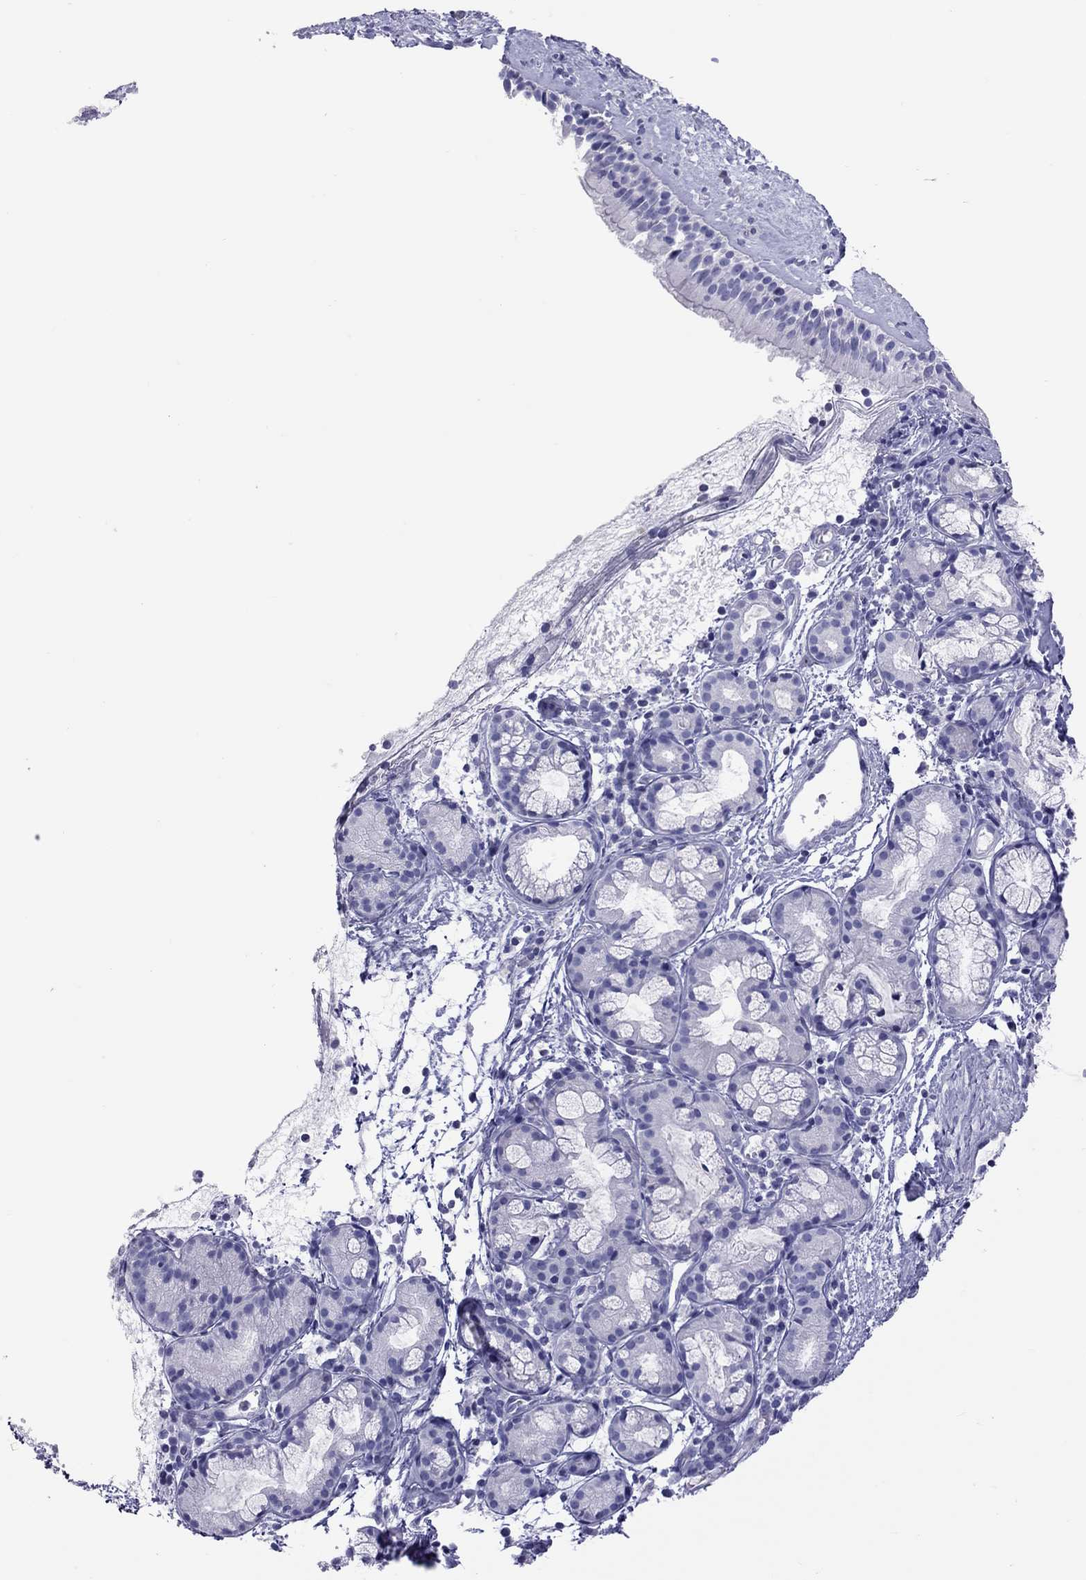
{"staining": {"intensity": "negative", "quantity": "none", "location": "none"}, "tissue": "nasopharynx", "cell_type": "Respiratory epithelial cells", "image_type": "normal", "snomed": [{"axis": "morphology", "description": "Normal tissue, NOS"}, {"axis": "topography", "description": "Nasopharynx"}], "caption": "Immunohistochemistry (IHC) of normal human nasopharynx reveals no expression in respiratory epithelial cells.", "gene": "STAG3", "patient": {"sex": "male", "age": 29}}